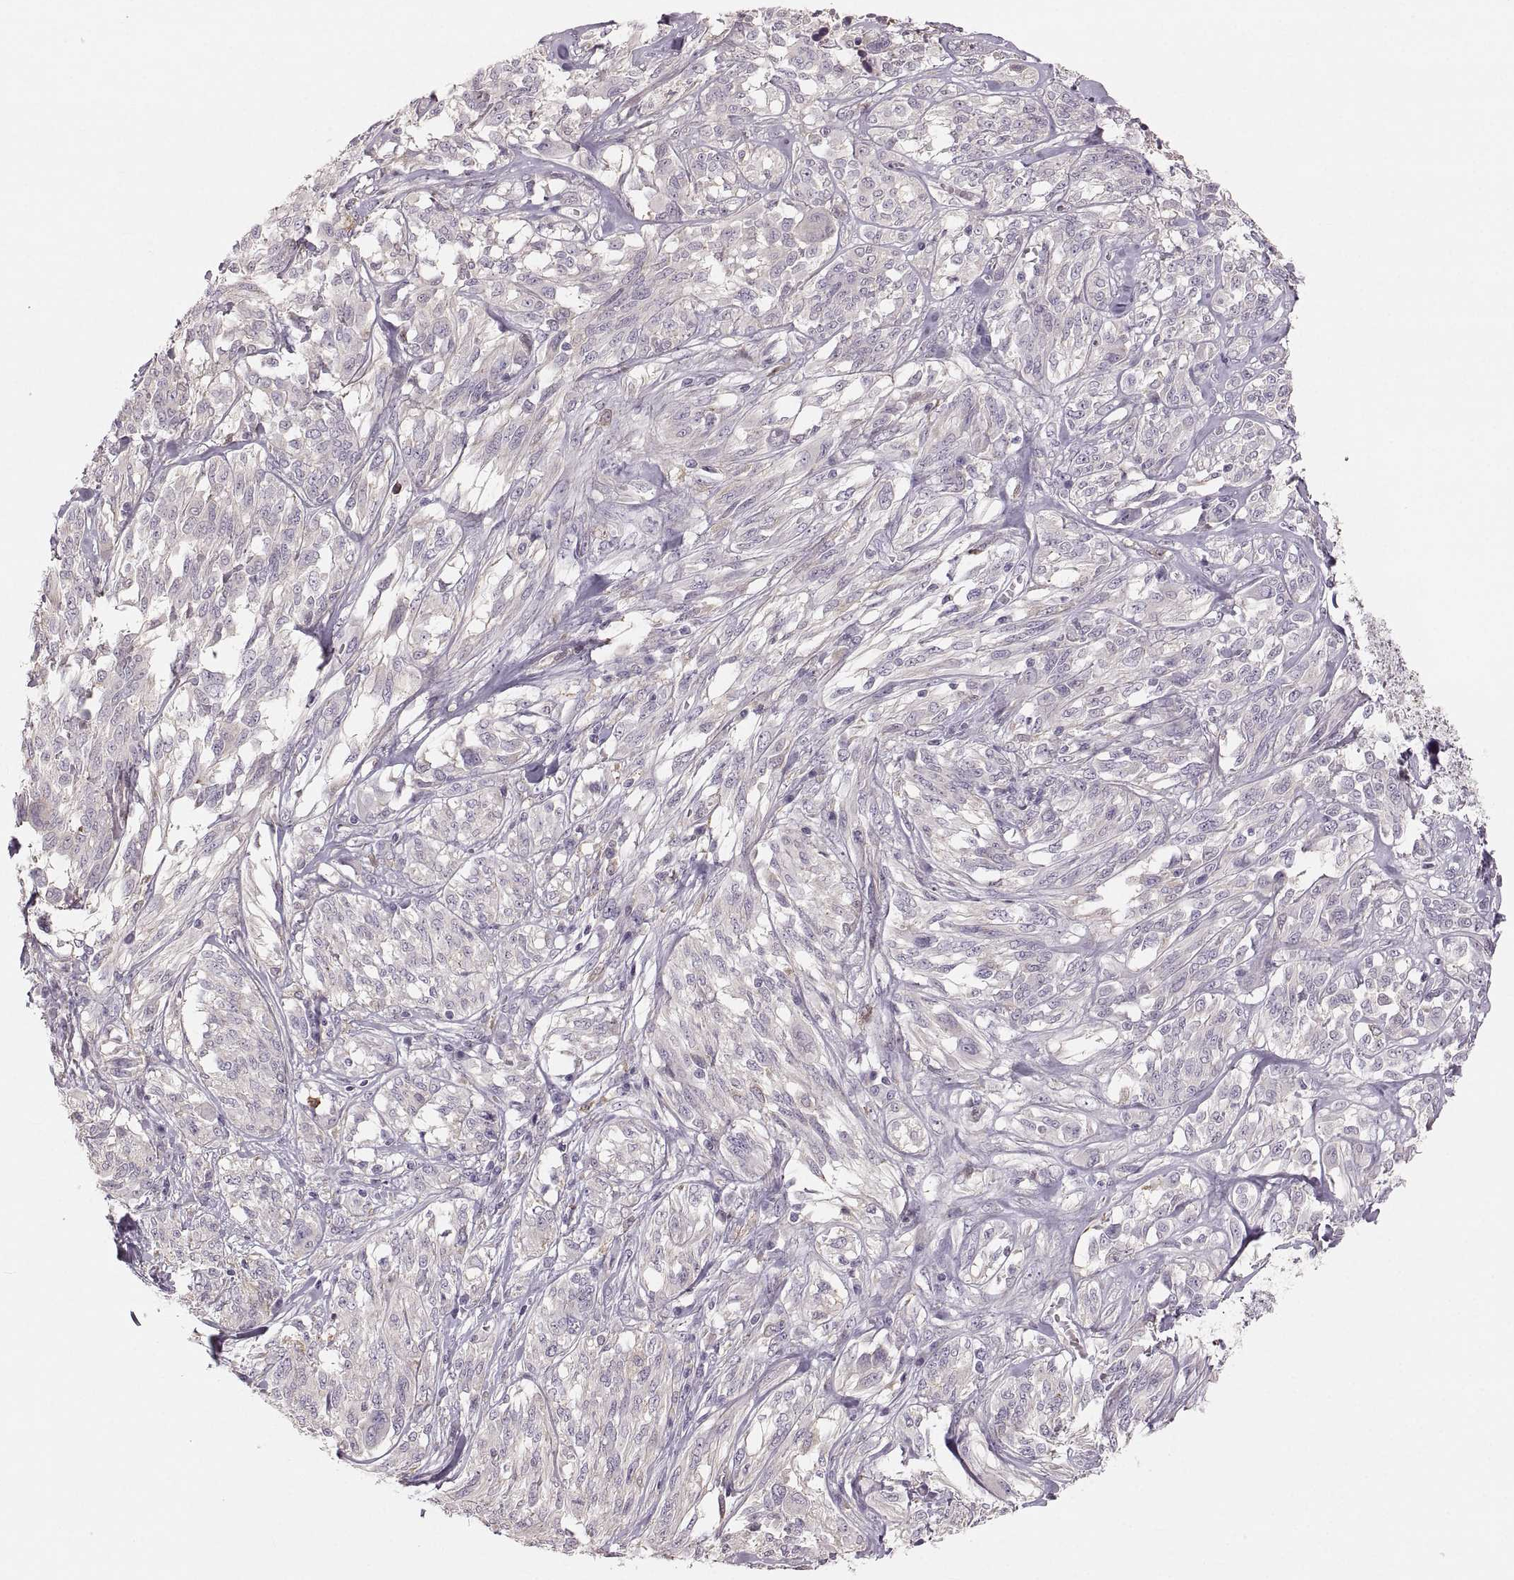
{"staining": {"intensity": "negative", "quantity": "none", "location": "none"}, "tissue": "melanoma", "cell_type": "Tumor cells", "image_type": "cancer", "snomed": [{"axis": "morphology", "description": "Malignant melanoma, NOS"}, {"axis": "topography", "description": "Skin"}], "caption": "Tumor cells show no significant expression in malignant melanoma. The staining is performed using DAB brown chromogen with nuclei counter-stained in using hematoxylin.", "gene": "RUNDC3A", "patient": {"sex": "female", "age": 91}}